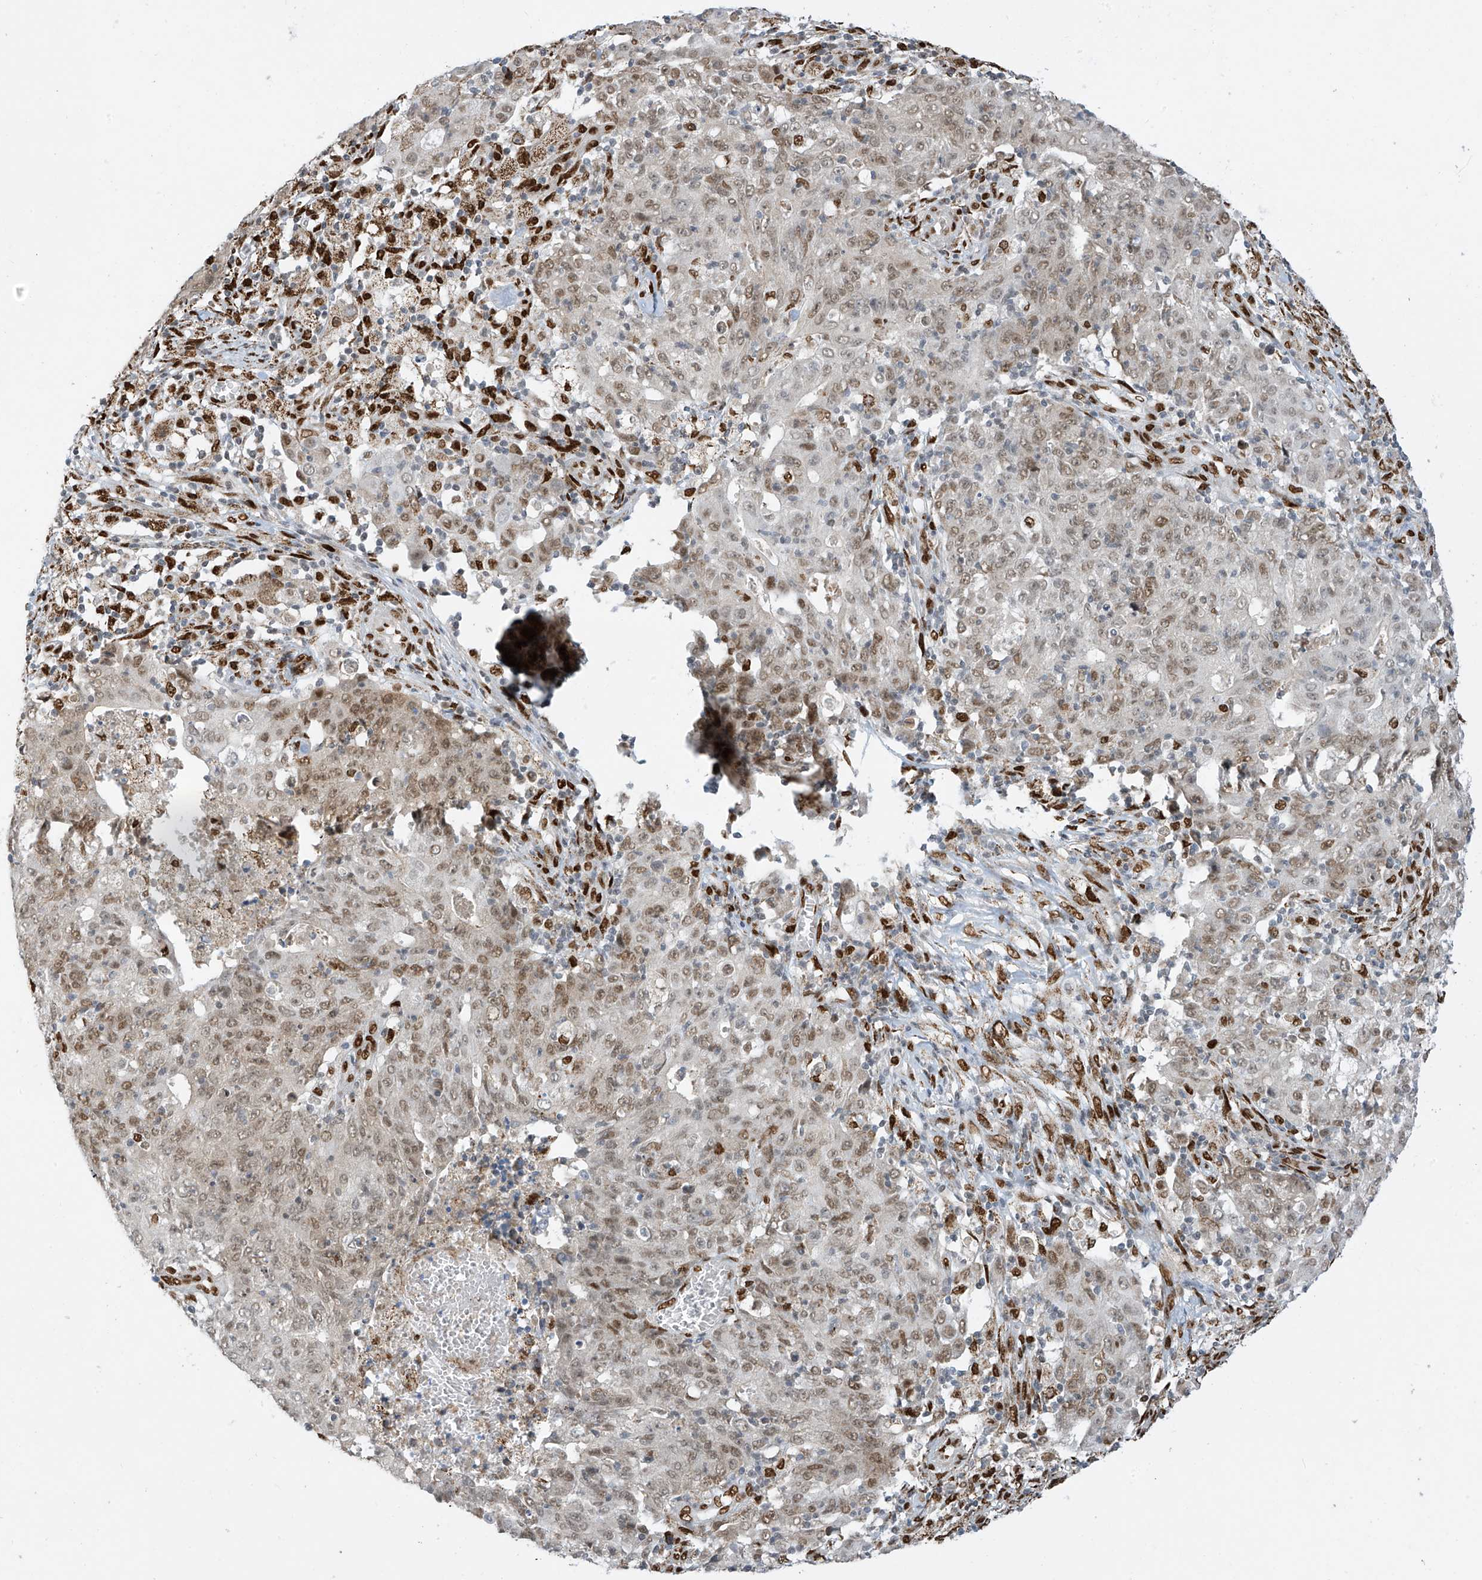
{"staining": {"intensity": "moderate", "quantity": ">75%", "location": "cytoplasmic/membranous,nuclear"}, "tissue": "ovarian cancer", "cell_type": "Tumor cells", "image_type": "cancer", "snomed": [{"axis": "morphology", "description": "Carcinoma, endometroid"}, {"axis": "topography", "description": "Ovary"}], "caption": "Ovarian endometroid carcinoma stained with a brown dye reveals moderate cytoplasmic/membranous and nuclear positive expression in approximately >75% of tumor cells.", "gene": "PM20D2", "patient": {"sex": "female", "age": 42}}